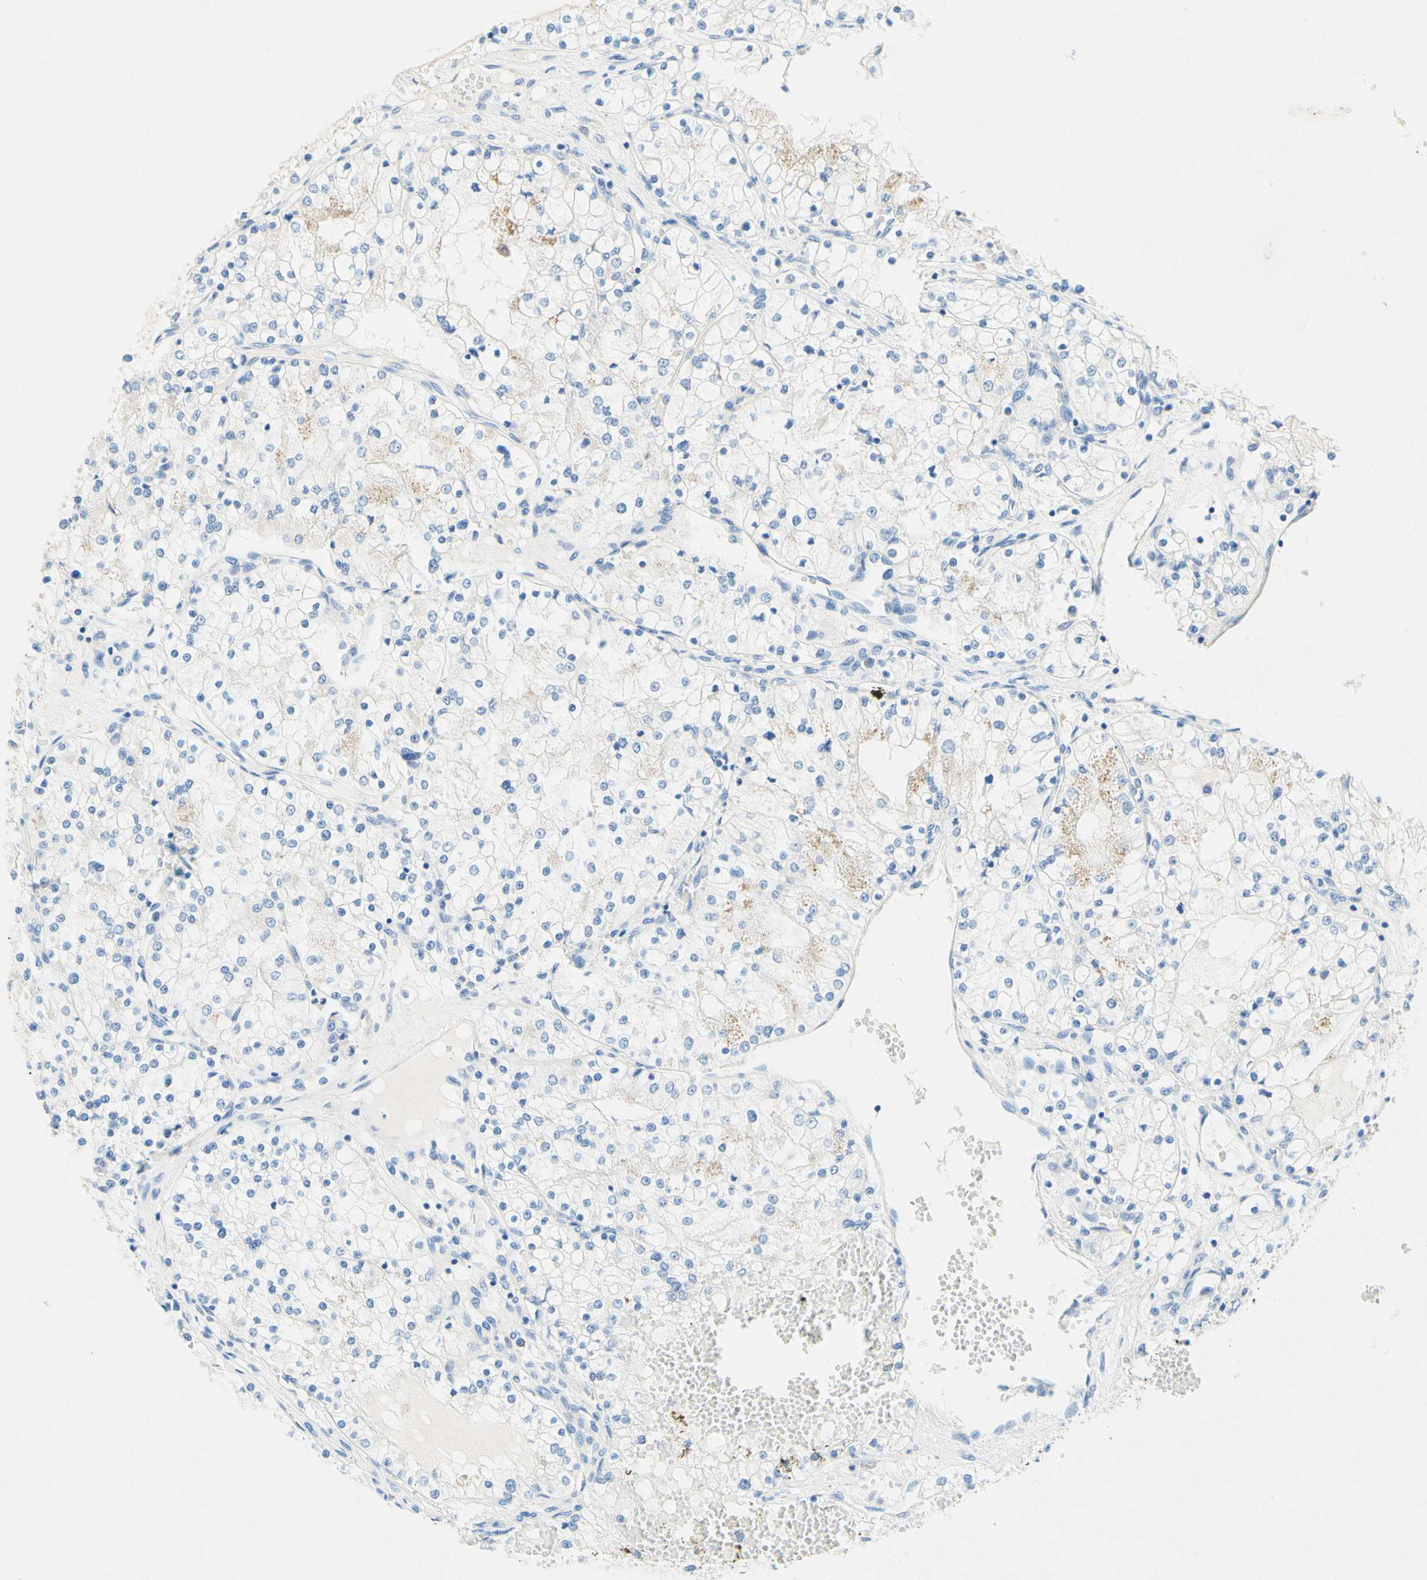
{"staining": {"intensity": "negative", "quantity": "none", "location": "none"}, "tissue": "renal cancer", "cell_type": "Tumor cells", "image_type": "cancer", "snomed": [{"axis": "morphology", "description": "Adenocarcinoma, NOS"}, {"axis": "topography", "description": "Kidney"}], "caption": "An IHC photomicrograph of adenocarcinoma (renal) is shown. There is no staining in tumor cells of adenocarcinoma (renal).", "gene": "SLC46A1", "patient": {"sex": "male", "age": 68}}